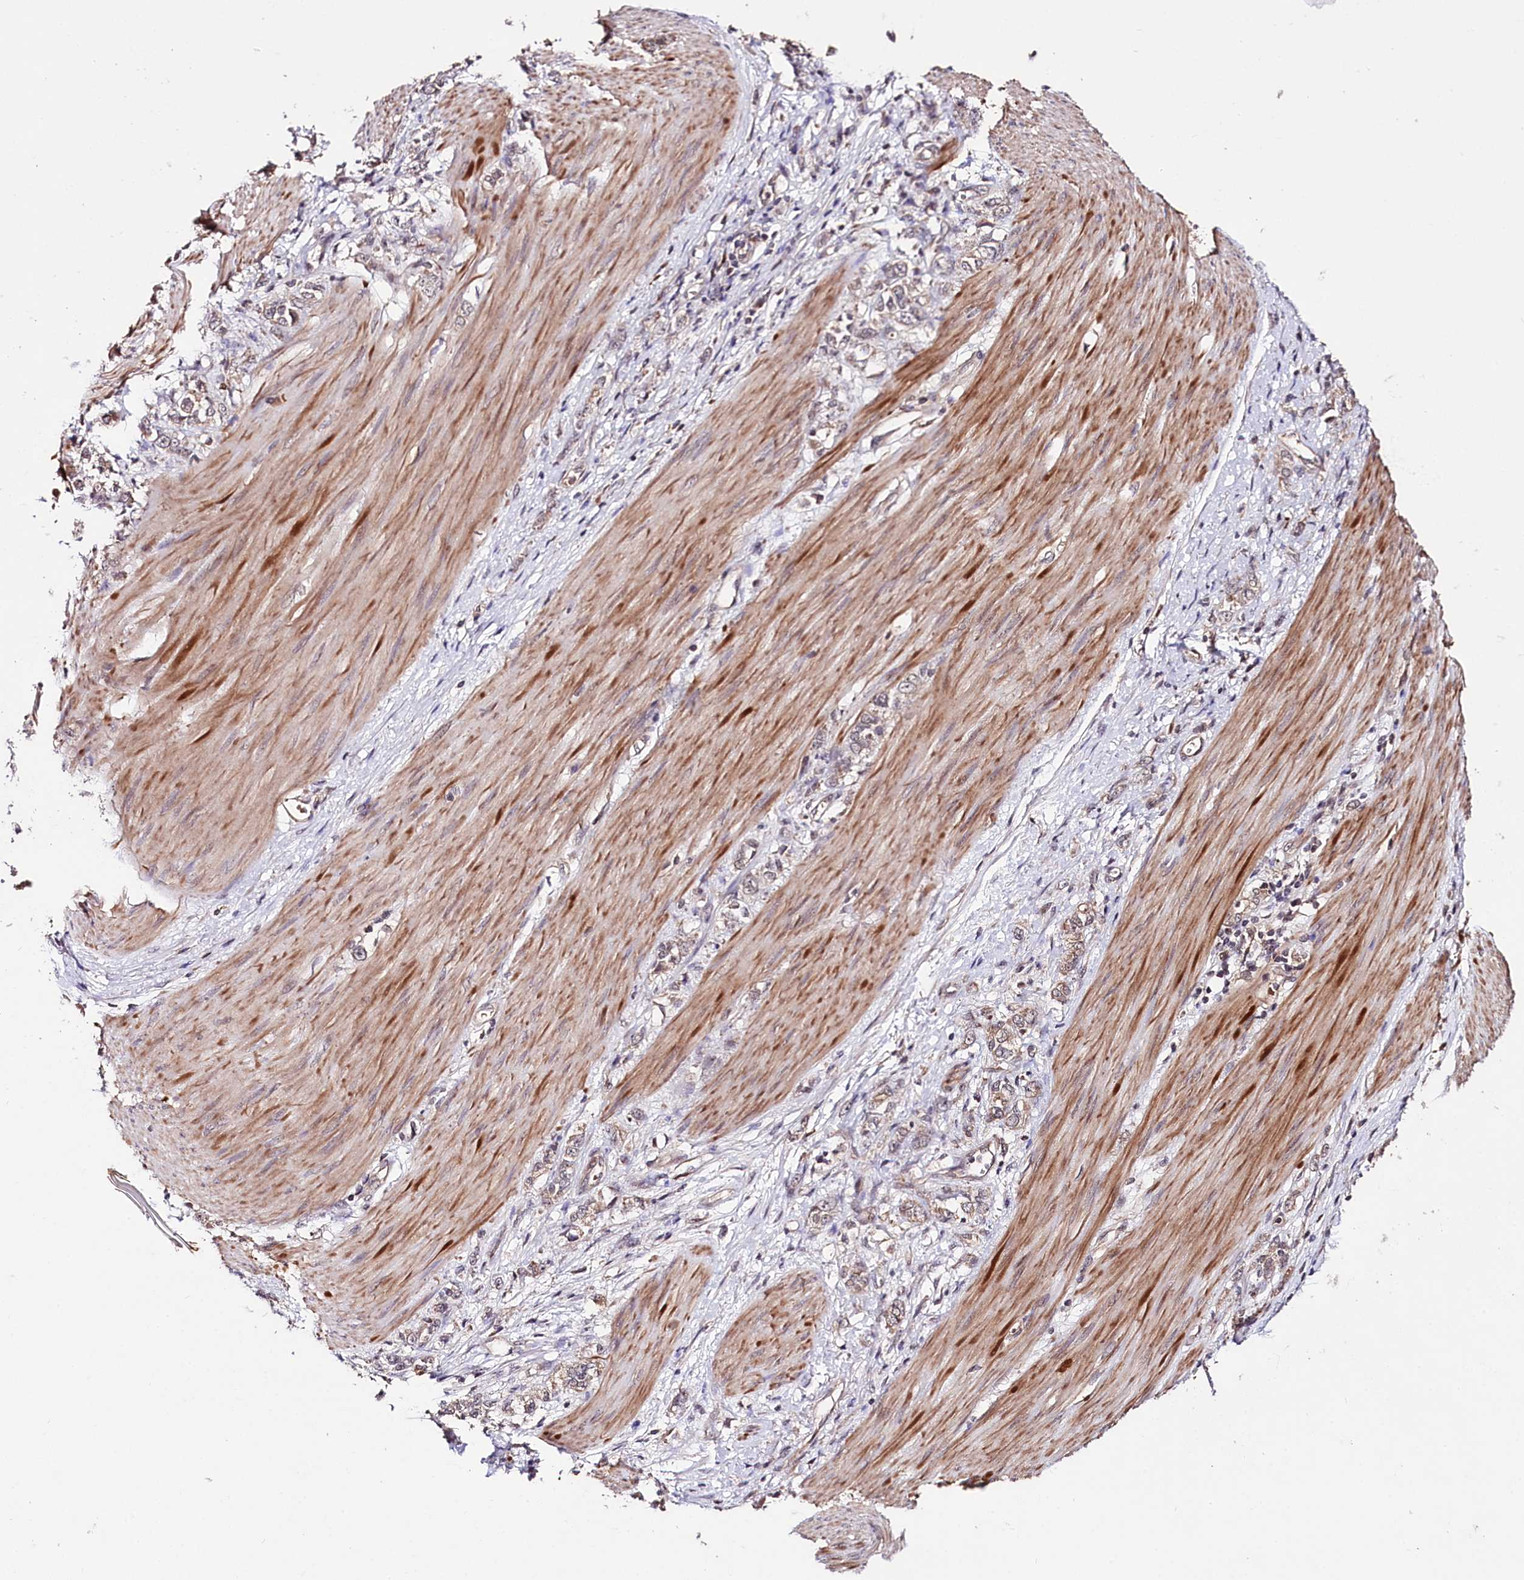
{"staining": {"intensity": "weak", "quantity": ">75%", "location": "cytoplasmic/membranous"}, "tissue": "stomach cancer", "cell_type": "Tumor cells", "image_type": "cancer", "snomed": [{"axis": "morphology", "description": "Adenocarcinoma, NOS"}, {"axis": "topography", "description": "Stomach"}], "caption": "Stomach cancer (adenocarcinoma) stained for a protein shows weak cytoplasmic/membranous positivity in tumor cells.", "gene": "TAFAZZIN", "patient": {"sex": "female", "age": 76}}